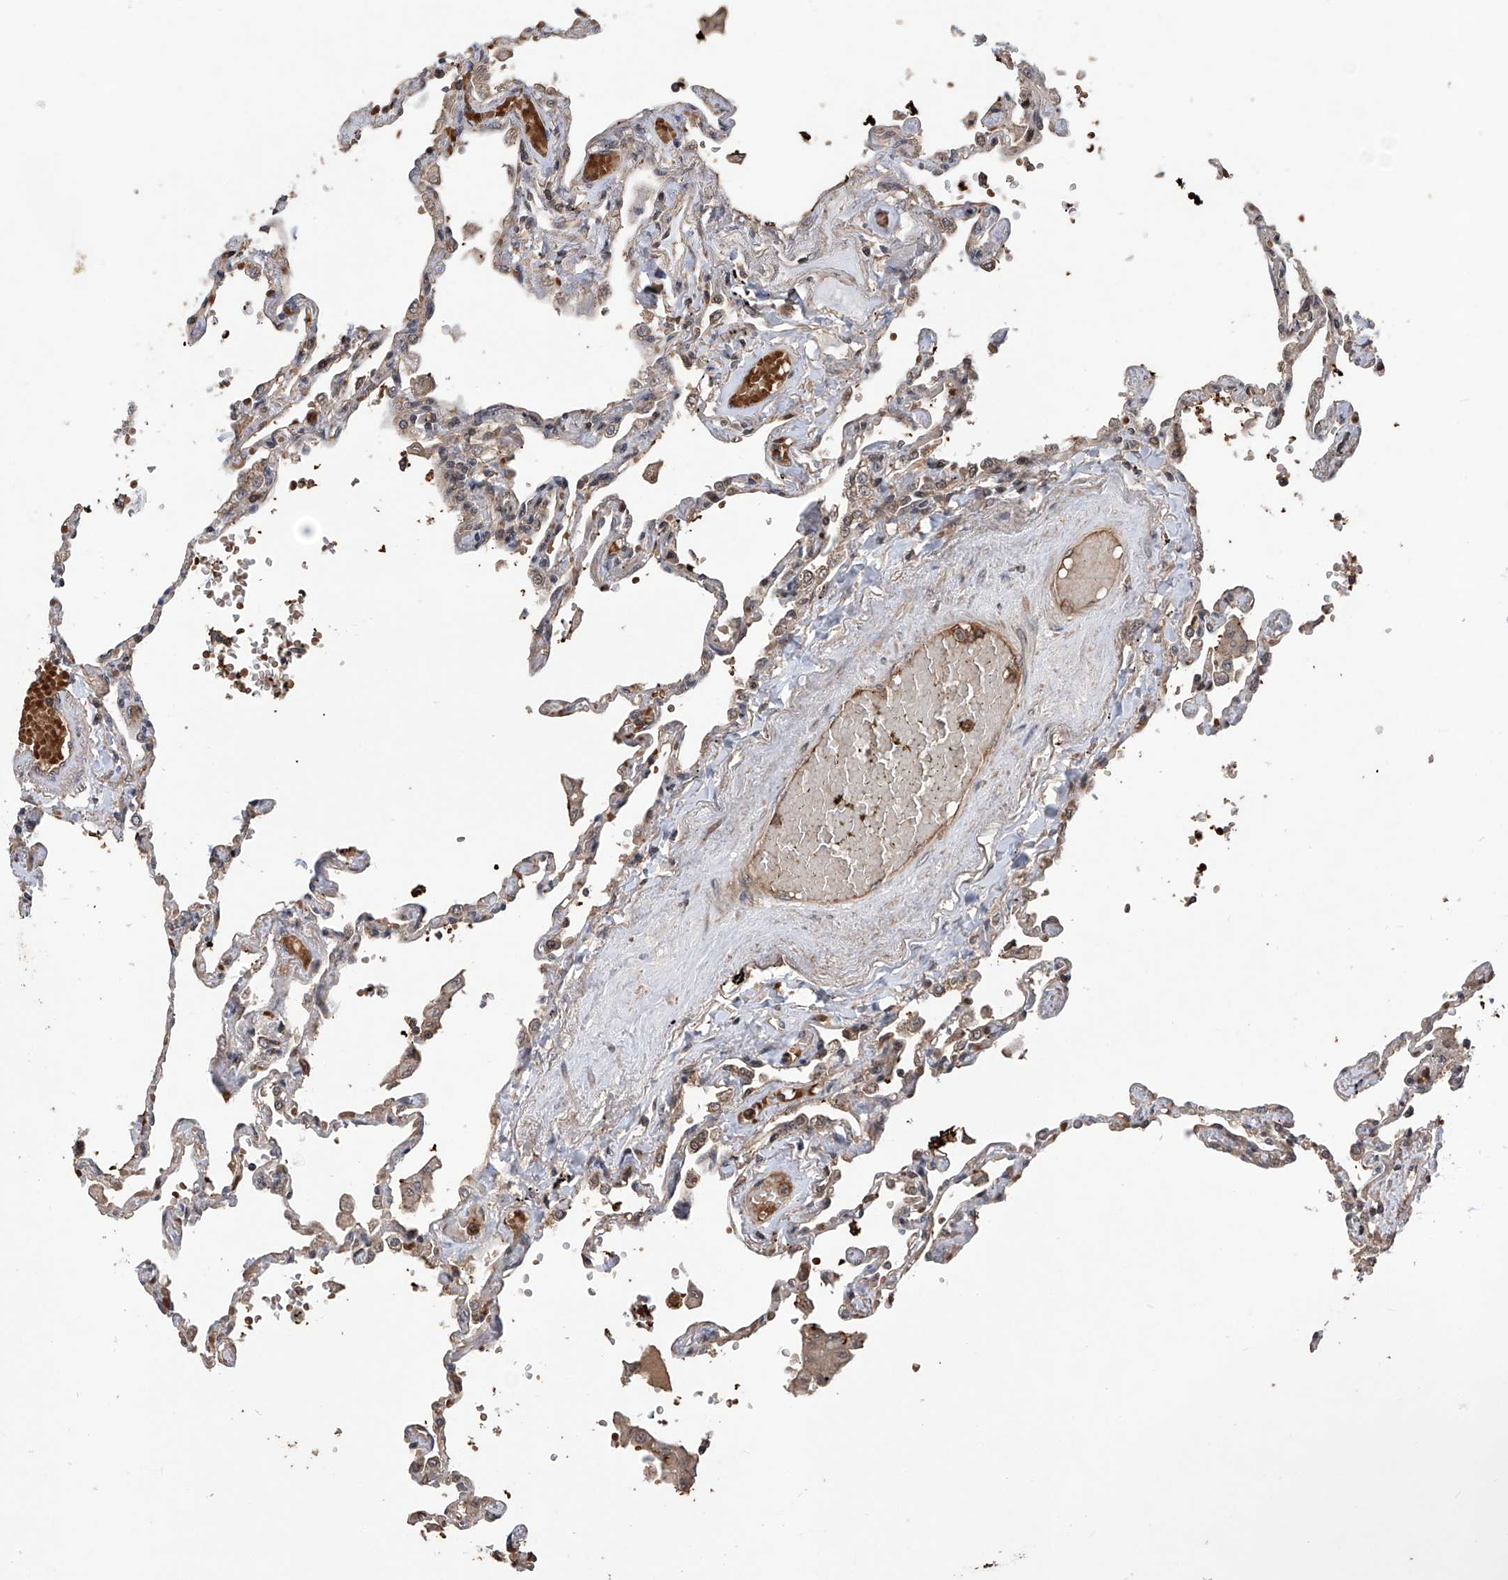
{"staining": {"intensity": "moderate", "quantity": "<25%", "location": "cytoplasmic/membranous"}, "tissue": "lung", "cell_type": "Alveolar cells", "image_type": "normal", "snomed": [{"axis": "morphology", "description": "Normal tissue, NOS"}, {"axis": "topography", "description": "Lung"}], "caption": "Lung stained for a protein exhibits moderate cytoplasmic/membranous positivity in alveolar cells. The staining was performed using DAB (3,3'-diaminobenzidine) to visualize the protein expression in brown, while the nuclei were stained in blue with hematoxylin (Magnification: 20x).", "gene": "LYSMD4", "patient": {"sex": "female", "age": 67}}